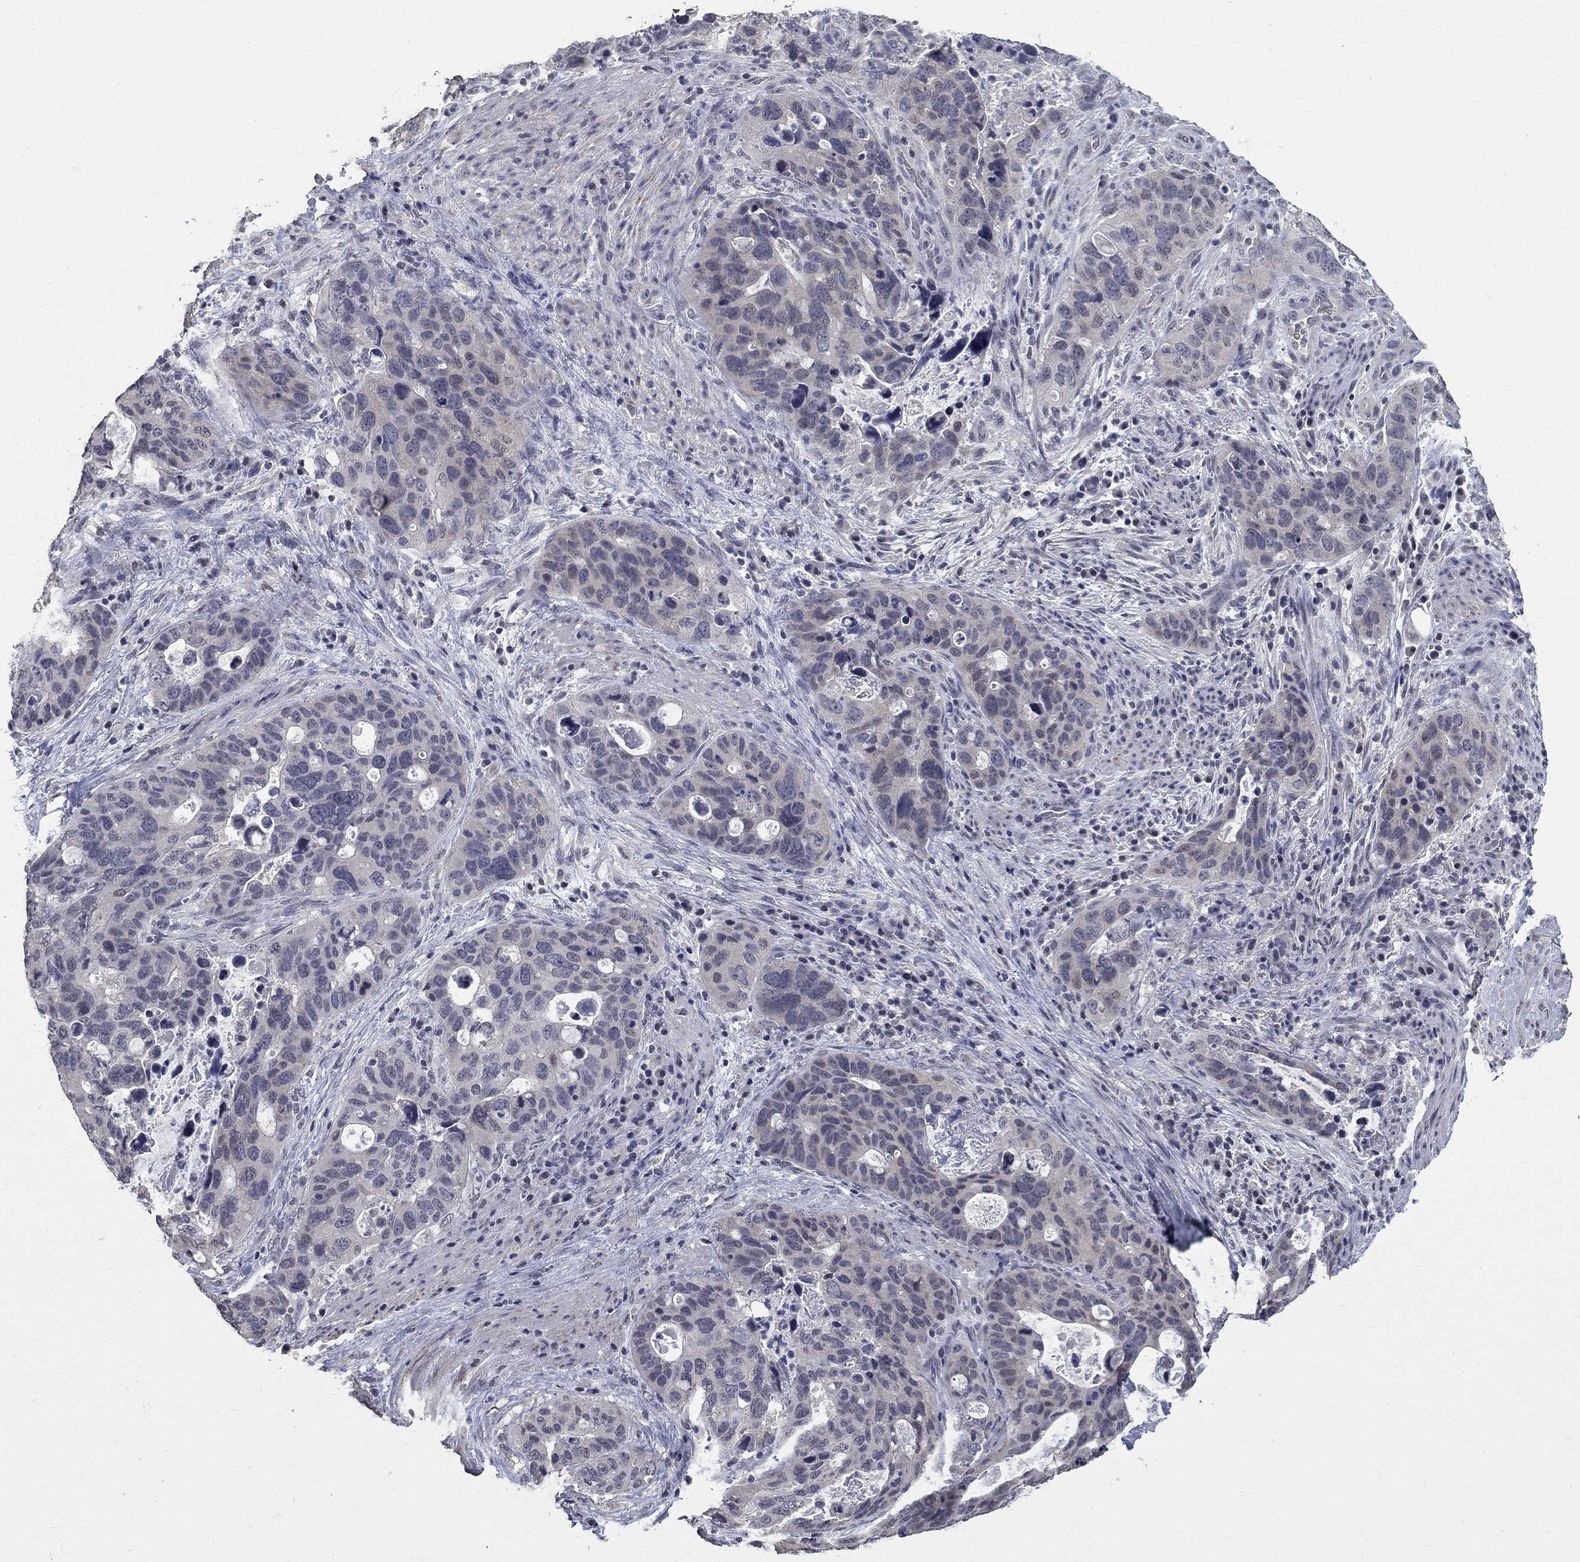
{"staining": {"intensity": "negative", "quantity": "none", "location": "none"}, "tissue": "stomach cancer", "cell_type": "Tumor cells", "image_type": "cancer", "snomed": [{"axis": "morphology", "description": "Adenocarcinoma, NOS"}, {"axis": "topography", "description": "Stomach"}], "caption": "Immunohistochemistry photomicrograph of adenocarcinoma (stomach) stained for a protein (brown), which shows no expression in tumor cells.", "gene": "SPATA33", "patient": {"sex": "male", "age": 54}}